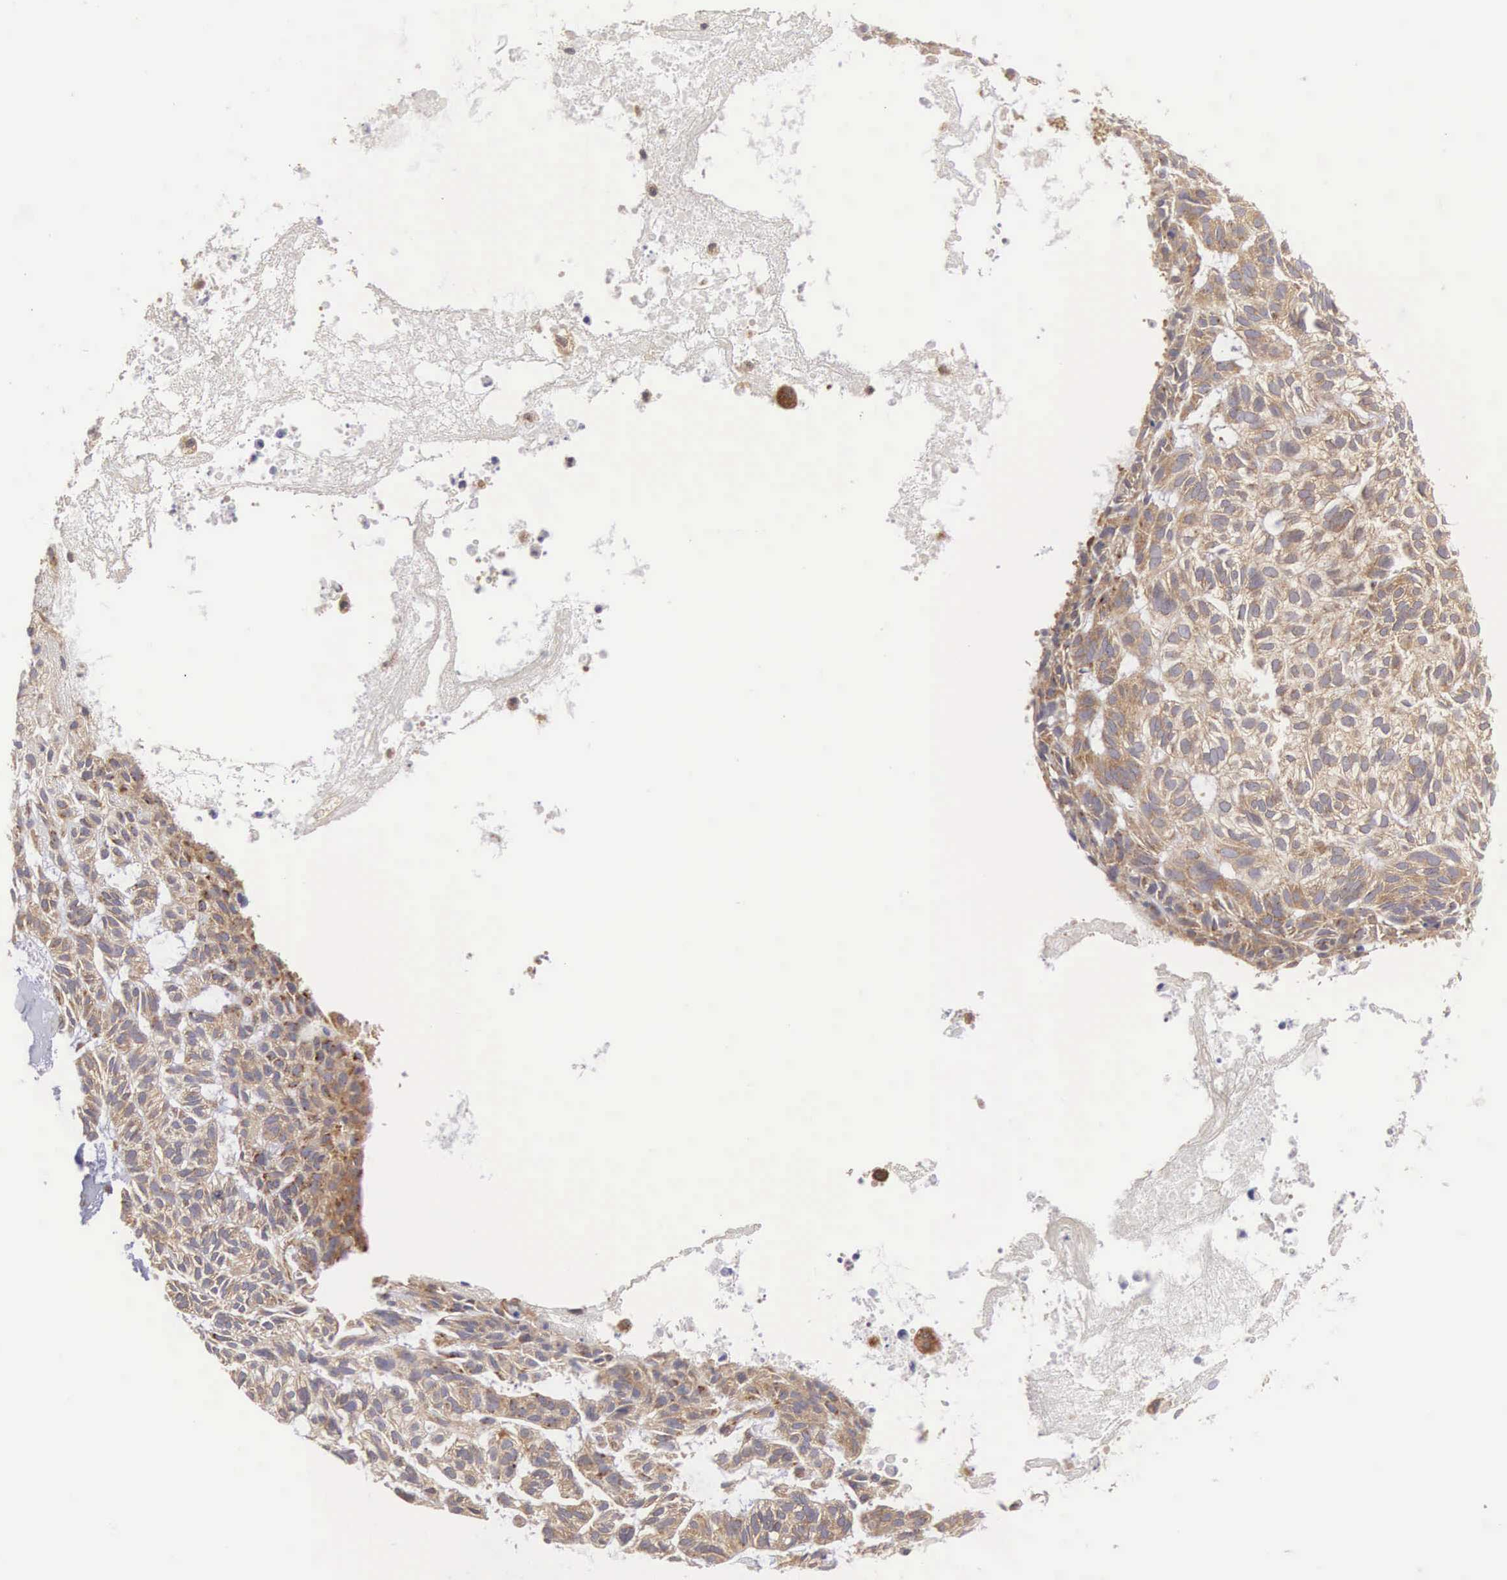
{"staining": {"intensity": "moderate", "quantity": ">75%", "location": "cytoplasmic/membranous"}, "tissue": "skin cancer", "cell_type": "Tumor cells", "image_type": "cancer", "snomed": [{"axis": "morphology", "description": "Basal cell carcinoma"}, {"axis": "topography", "description": "Skin"}], "caption": "A histopathology image of skin cancer (basal cell carcinoma) stained for a protein demonstrates moderate cytoplasmic/membranous brown staining in tumor cells. (DAB (3,3'-diaminobenzidine) = brown stain, brightfield microscopy at high magnification).", "gene": "DHRS1", "patient": {"sex": "male", "age": 75}}